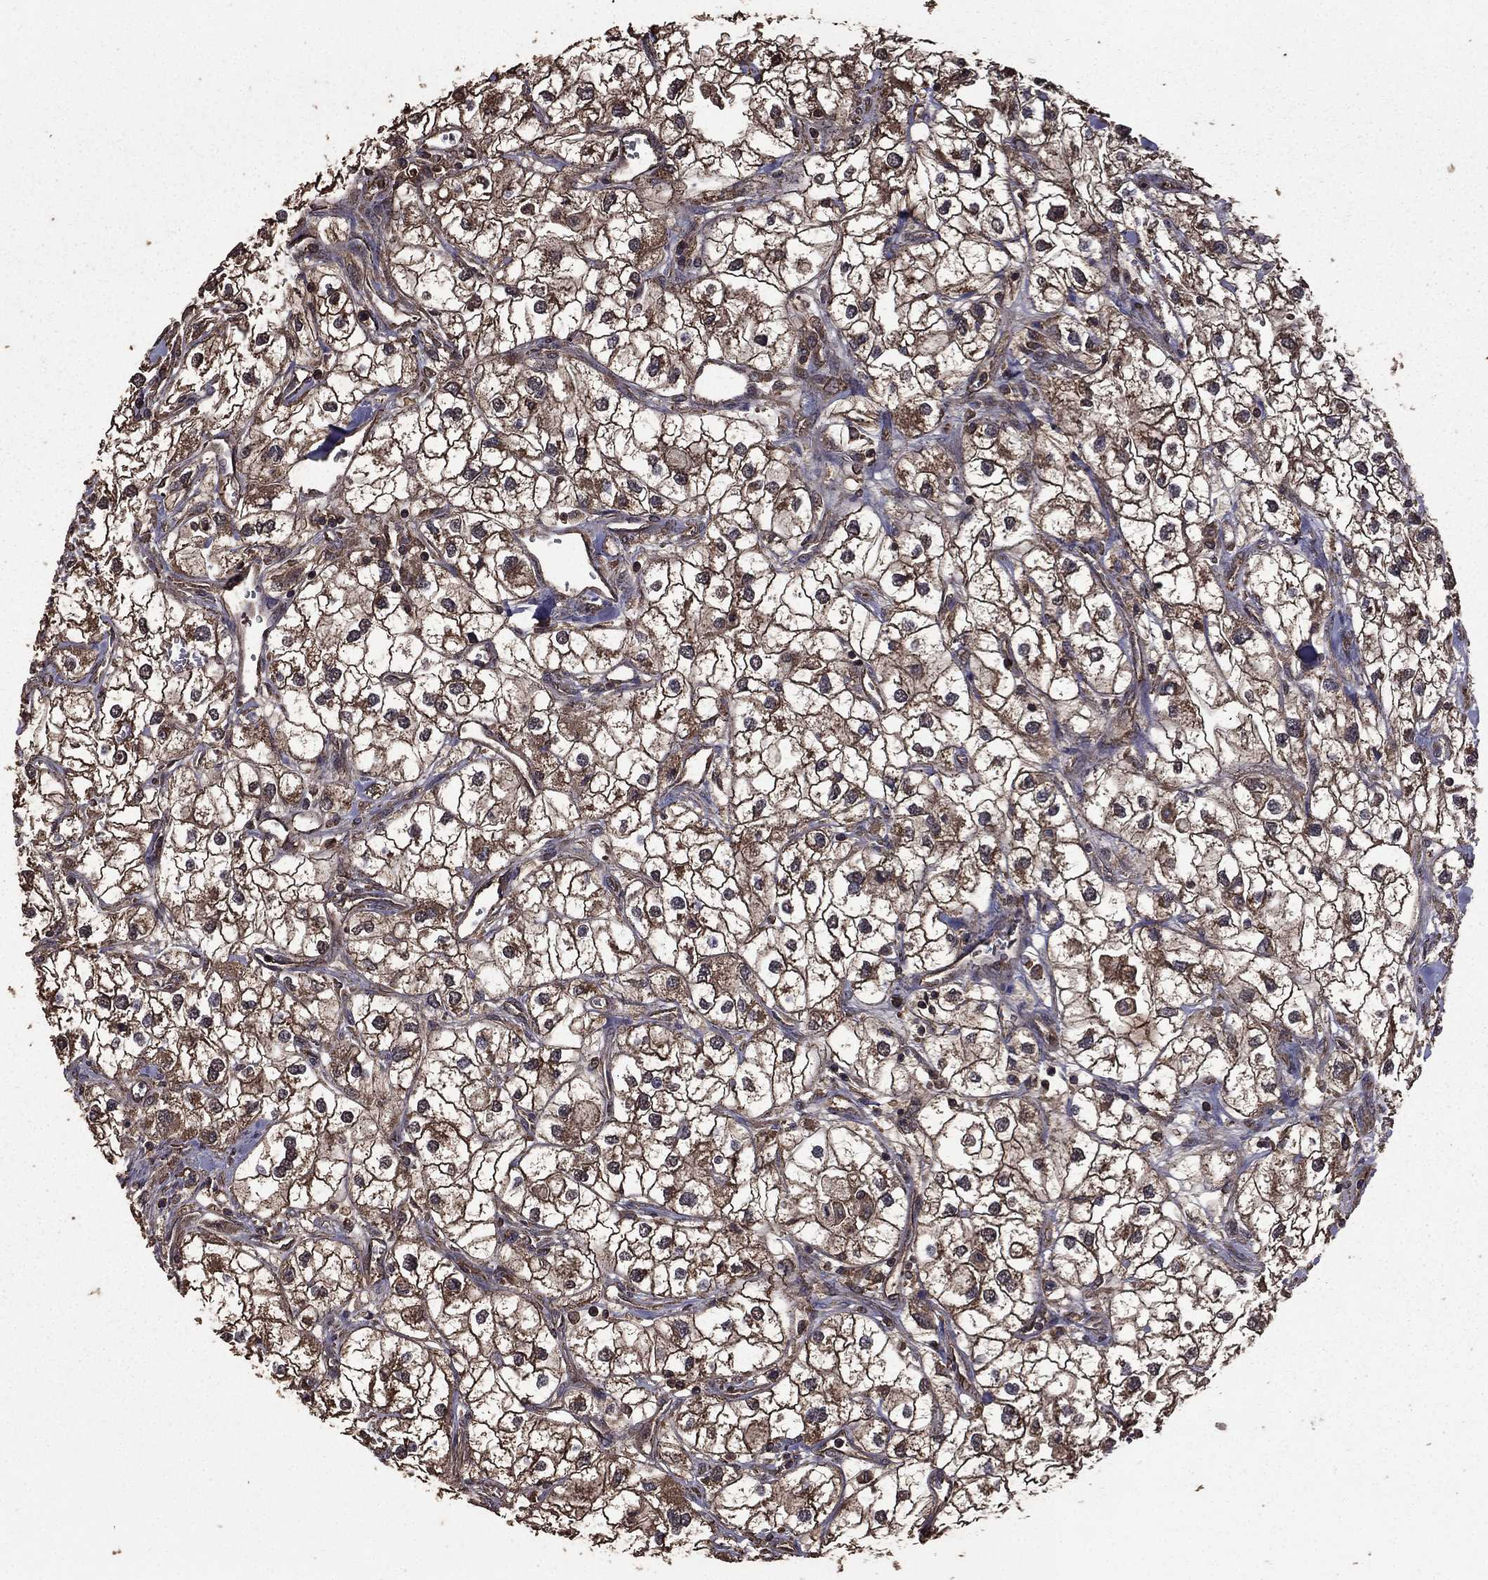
{"staining": {"intensity": "moderate", "quantity": ">75%", "location": "cytoplasmic/membranous"}, "tissue": "renal cancer", "cell_type": "Tumor cells", "image_type": "cancer", "snomed": [{"axis": "morphology", "description": "Adenocarcinoma, NOS"}, {"axis": "topography", "description": "Kidney"}], "caption": "Protein staining reveals moderate cytoplasmic/membranous positivity in approximately >75% of tumor cells in renal cancer (adenocarcinoma).", "gene": "BIRC6", "patient": {"sex": "male", "age": 59}}